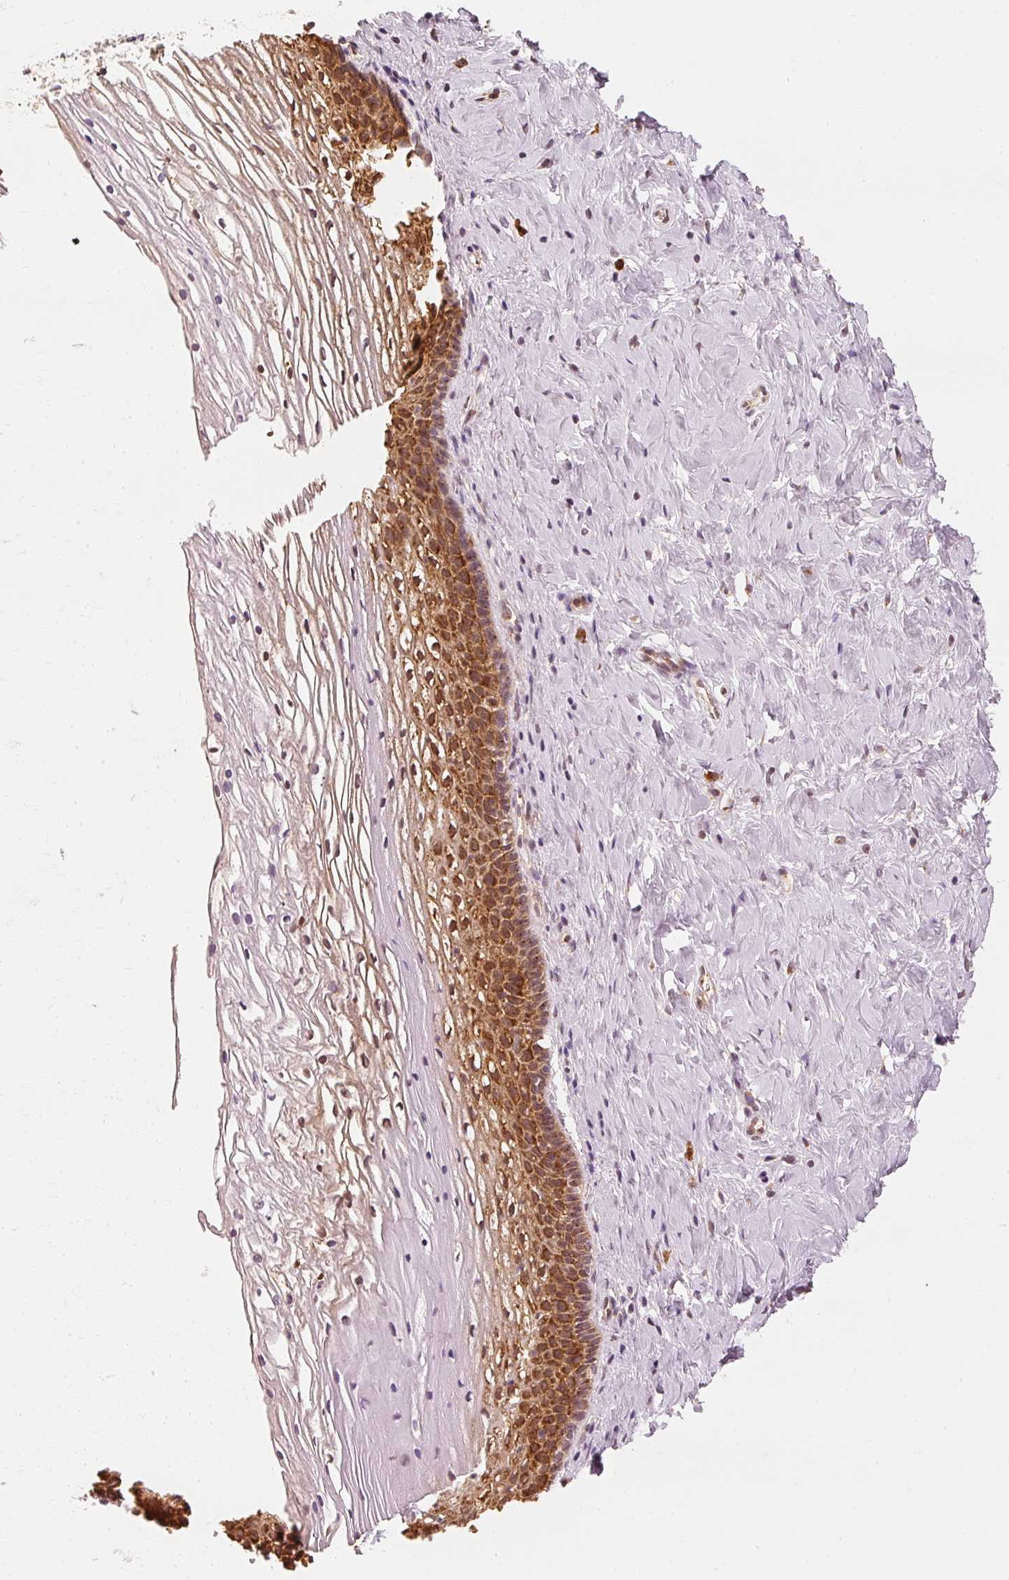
{"staining": {"intensity": "strong", "quantity": ">75%", "location": "cytoplasmic/membranous"}, "tissue": "cervix", "cell_type": "Glandular cells", "image_type": "normal", "snomed": [{"axis": "morphology", "description": "Normal tissue, NOS"}, {"axis": "topography", "description": "Cervix"}], "caption": "Cervix stained with immunohistochemistry shows strong cytoplasmic/membranous staining in about >75% of glandular cells. (DAB = brown stain, brightfield microscopy at high magnification).", "gene": "EEF1A1", "patient": {"sex": "female", "age": 36}}